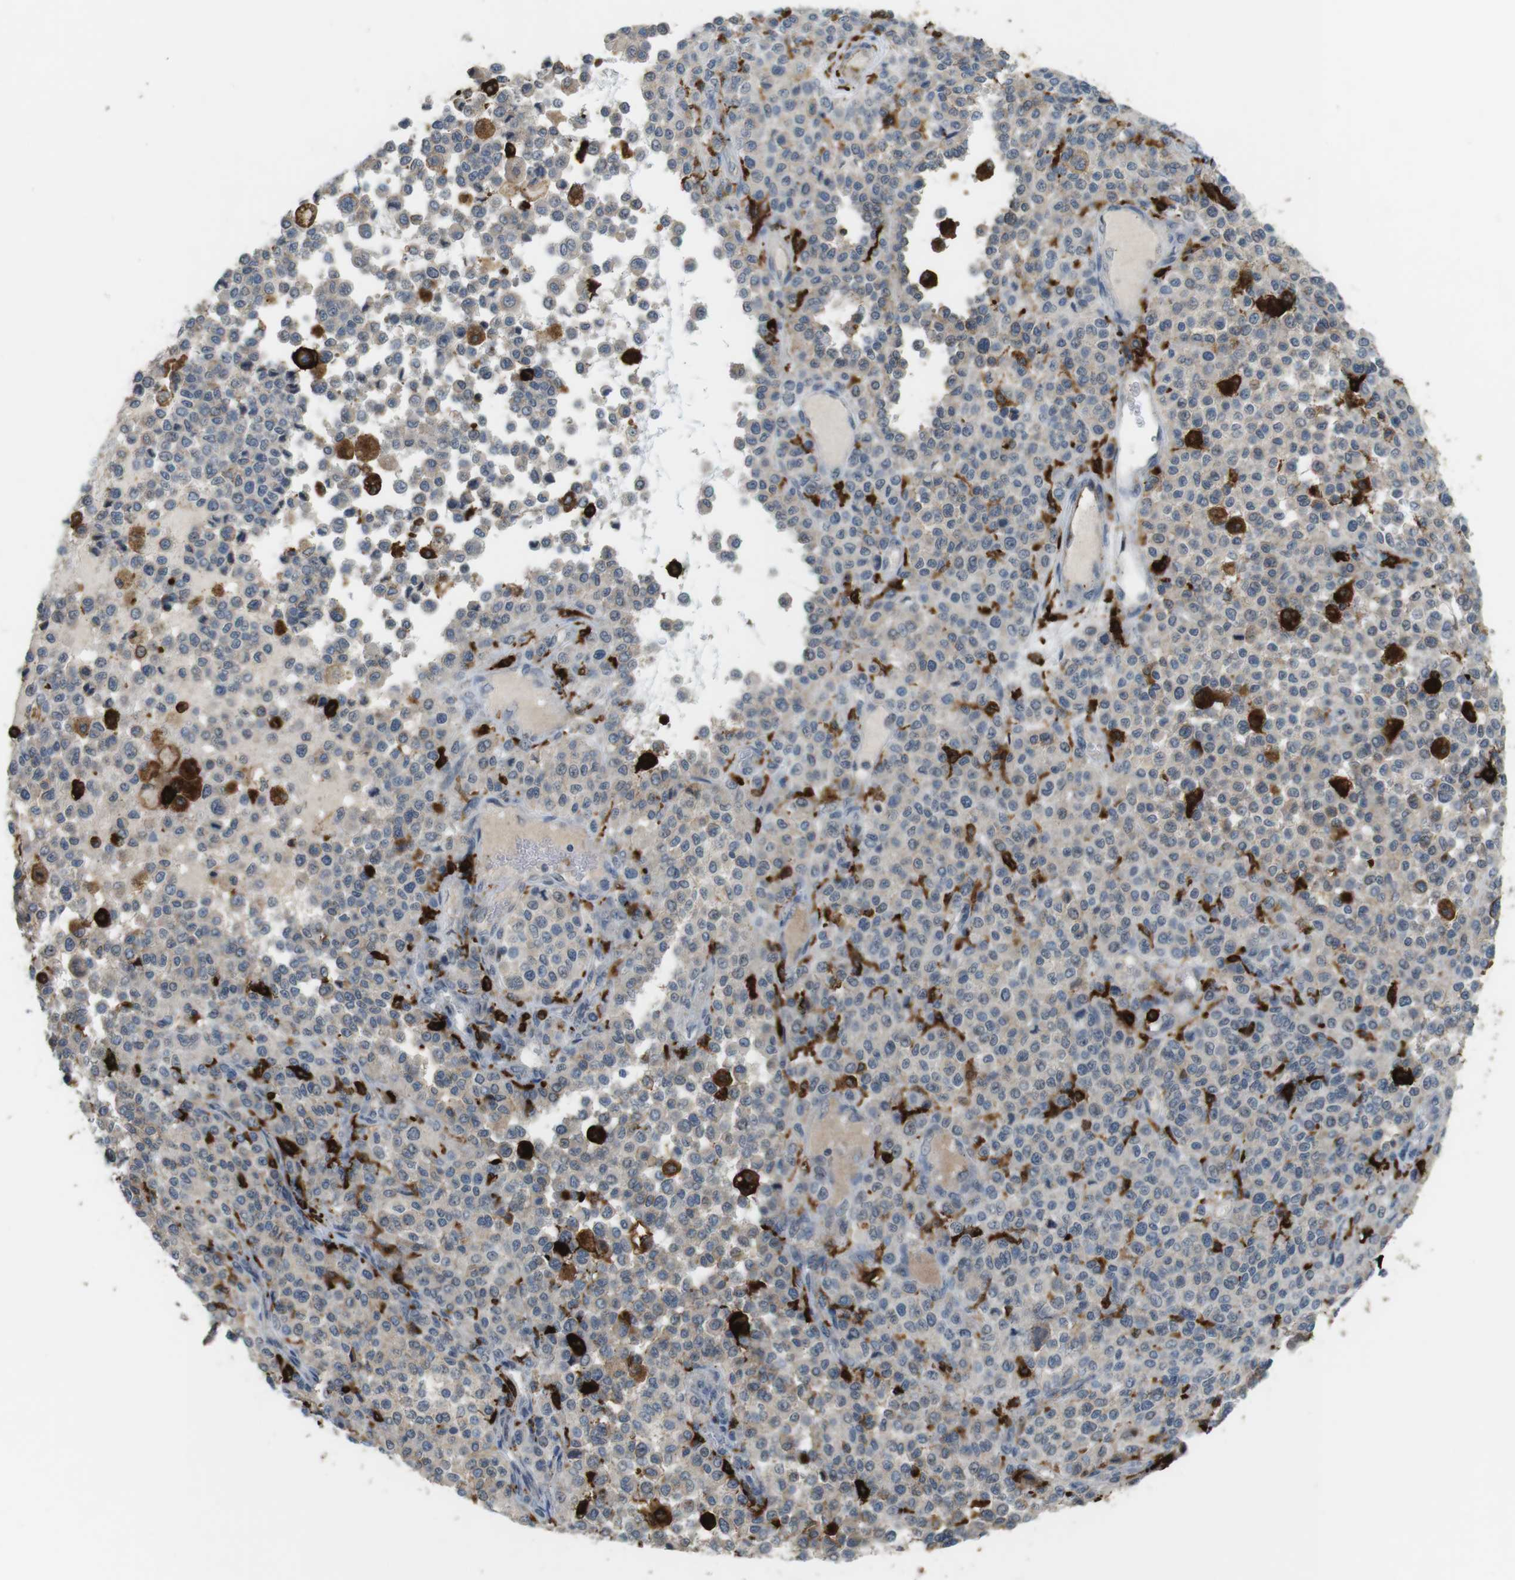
{"staining": {"intensity": "weak", "quantity": "<25%", "location": "cytoplasmic/membranous"}, "tissue": "melanoma", "cell_type": "Tumor cells", "image_type": "cancer", "snomed": [{"axis": "morphology", "description": "Malignant melanoma, Metastatic site"}, {"axis": "topography", "description": "Pancreas"}], "caption": "Human melanoma stained for a protein using immunohistochemistry reveals no staining in tumor cells.", "gene": "HLA-DRA", "patient": {"sex": "female", "age": 30}}